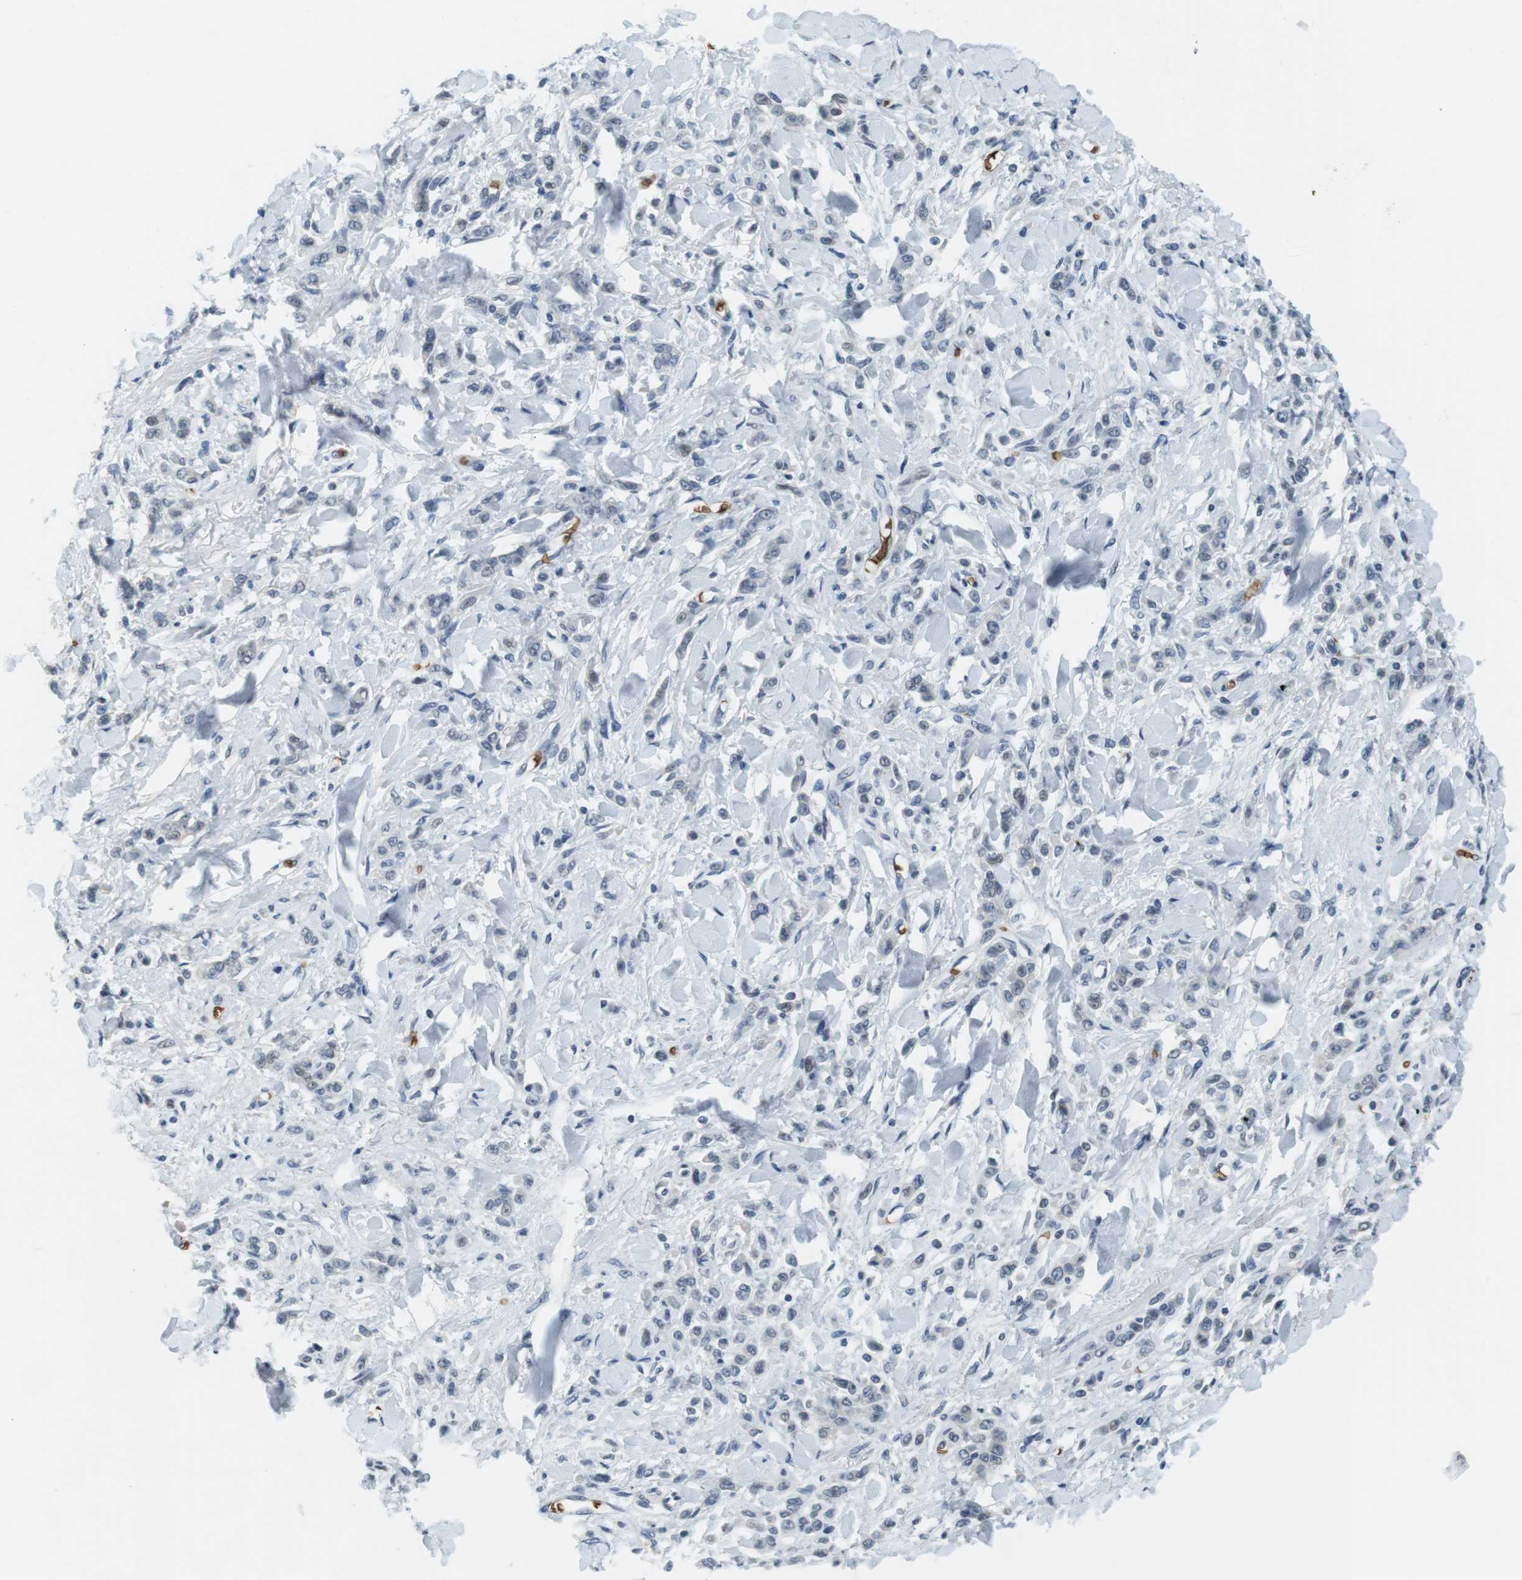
{"staining": {"intensity": "negative", "quantity": "none", "location": "none"}, "tissue": "stomach cancer", "cell_type": "Tumor cells", "image_type": "cancer", "snomed": [{"axis": "morphology", "description": "Normal tissue, NOS"}, {"axis": "morphology", "description": "Adenocarcinoma, NOS"}, {"axis": "topography", "description": "Stomach"}], "caption": "Immunohistochemical staining of human stomach cancer (adenocarcinoma) demonstrates no significant staining in tumor cells.", "gene": "SLC4A1", "patient": {"sex": "male", "age": 82}}